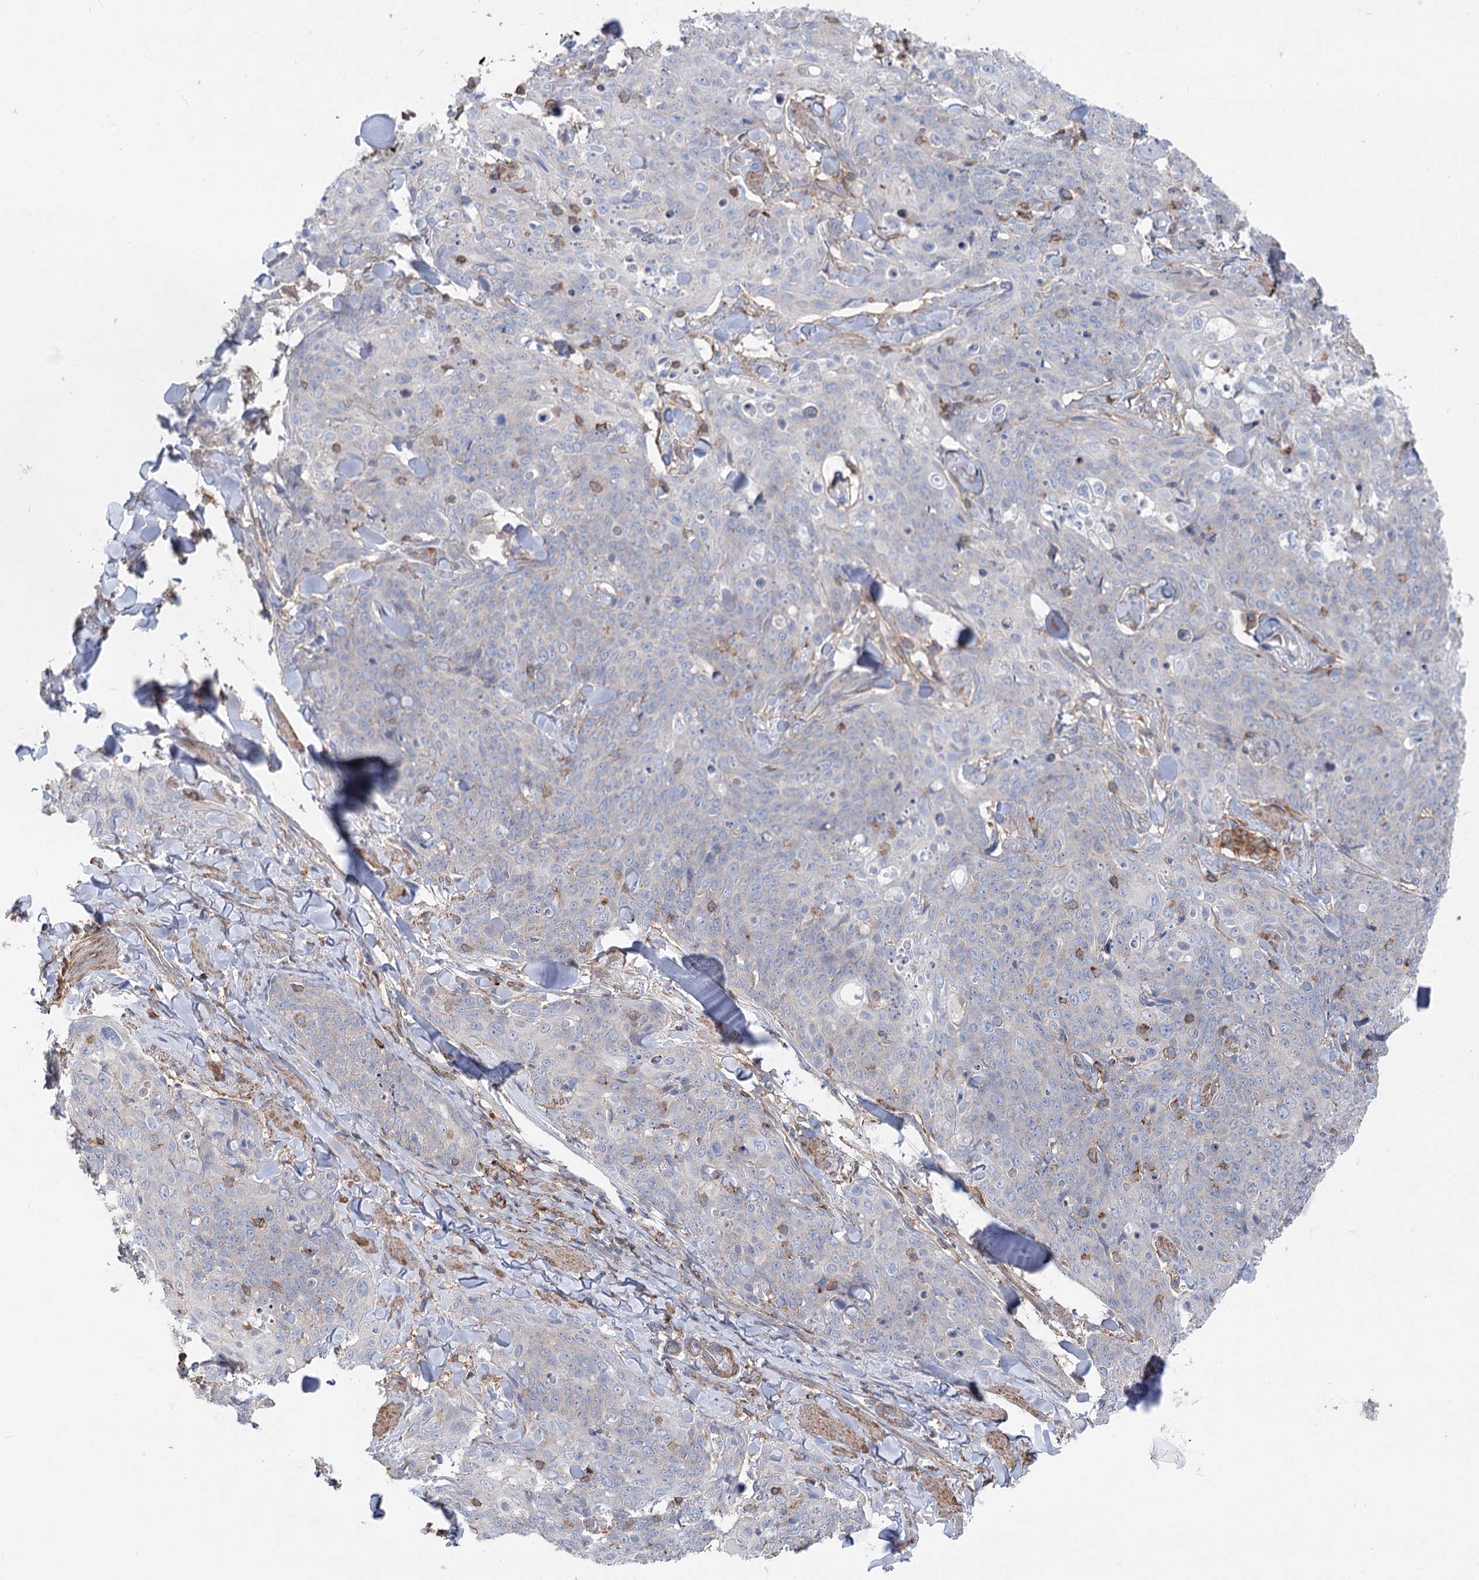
{"staining": {"intensity": "negative", "quantity": "none", "location": "none"}, "tissue": "skin cancer", "cell_type": "Tumor cells", "image_type": "cancer", "snomed": [{"axis": "morphology", "description": "Squamous cell carcinoma, NOS"}, {"axis": "topography", "description": "Skin"}, {"axis": "topography", "description": "Vulva"}], "caption": "Skin cancer was stained to show a protein in brown. There is no significant expression in tumor cells. (Immunohistochemistry (ihc), brightfield microscopy, high magnification).", "gene": "LARP1B", "patient": {"sex": "female", "age": 85}}